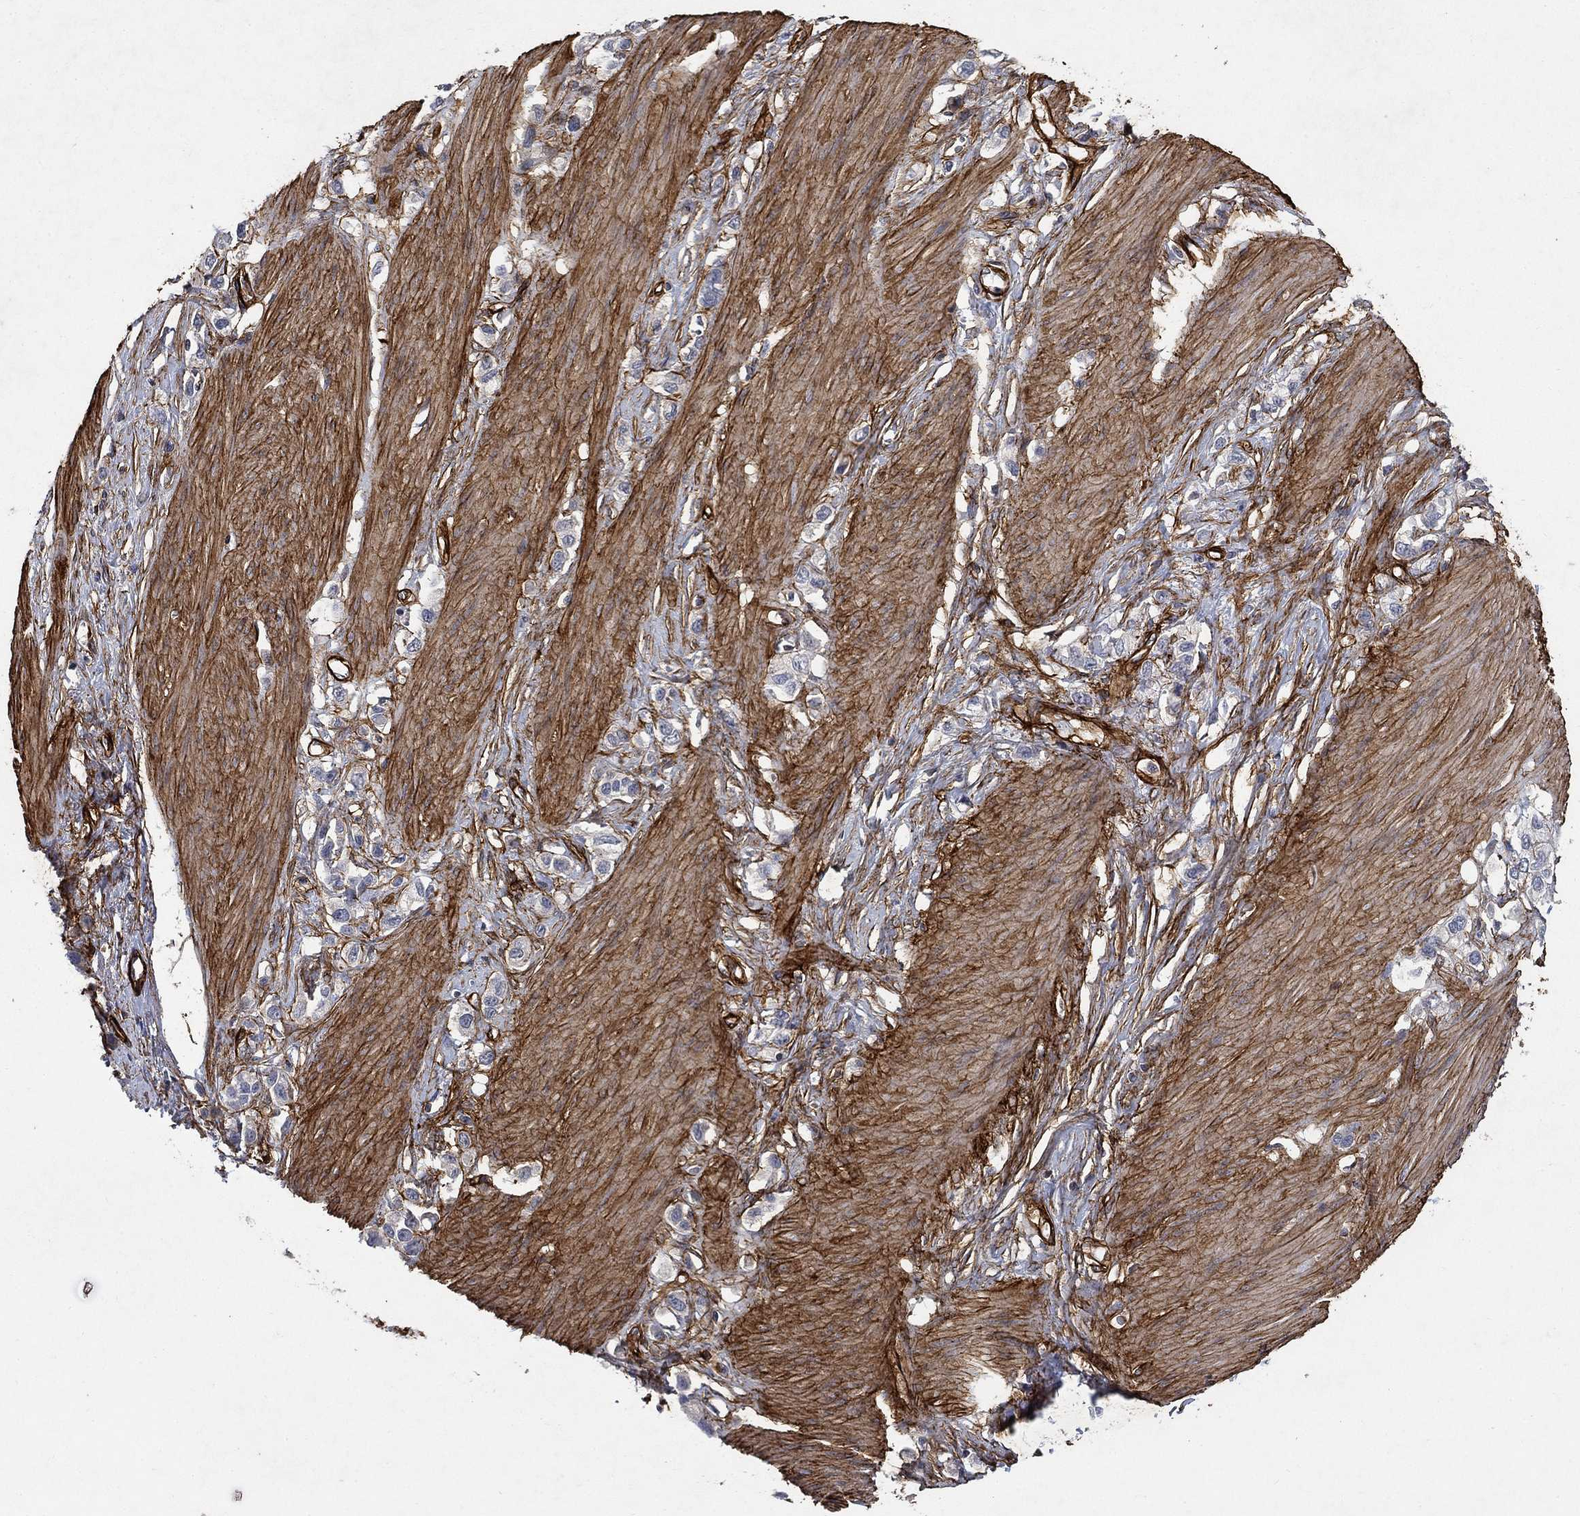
{"staining": {"intensity": "negative", "quantity": "none", "location": "none"}, "tissue": "stomach cancer", "cell_type": "Tumor cells", "image_type": "cancer", "snomed": [{"axis": "morphology", "description": "Normal tissue, NOS"}, {"axis": "morphology", "description": "Adenocarcinoma, NOS"}, {"axis": "morphology", "description": "Adenocarcinoma, High grade"}, {"axis": "topography", "description": "Stomach, upper"}, {"axis": "topography", "description": "Stomach"}], "caption": "An image of human adenocarcinoma (high-grade) (stomach) is negative for staining in tumor cells. Nuclei are stained in blue.", "gene": "COL4A2", "patient": {"sex": "female", "age": 65}}